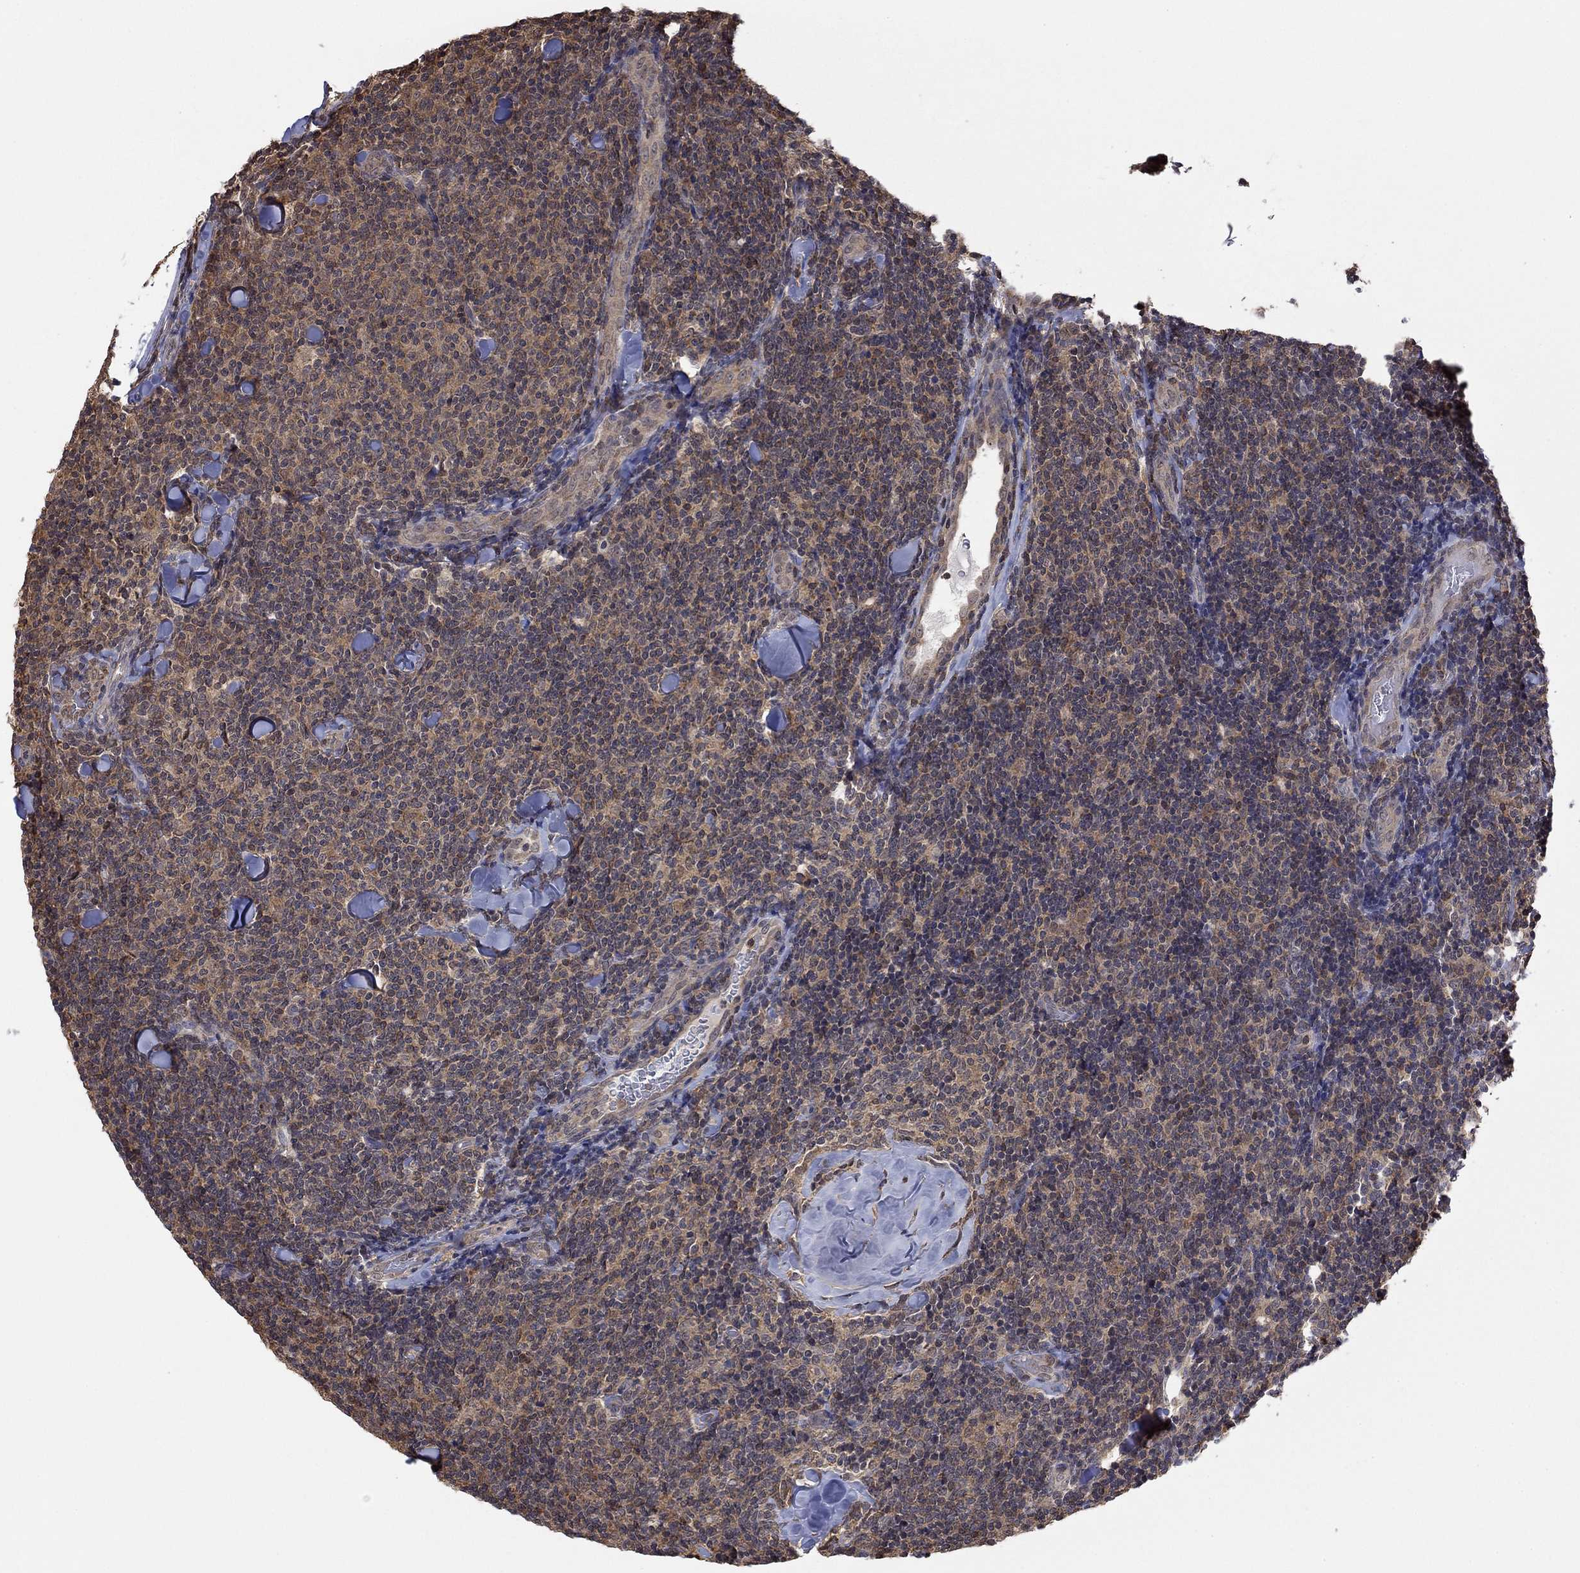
{"staining": {"intensity": "moderate", "quantity": "25%-75%", "location": "cytoplasmic/membranous"}, "tissue": "lymphoma", "cell_type": "Tumor cells", "image_type": "cancer", "snomed": [{"axis": "morphology", "description": "Malignant lymphoma, non-Hodgkin's type, Low grade"}, {"axis": "topography", "description": "Lymph node"}], "caption": "Immunohistochemistry (DAB (3,3'-diaminobenzidine)) staining of human lymphoma demonstrates moderate cytoplasmic/membranous protein expression in approximately 25%-75% of tumor cells. The staining was performed using DAB, with brown indicating positive protein expression. Nuclei are stained blue with hematoxylin.", "gene": "RNF114", "patient": {"sex": "female", "age": 56}}